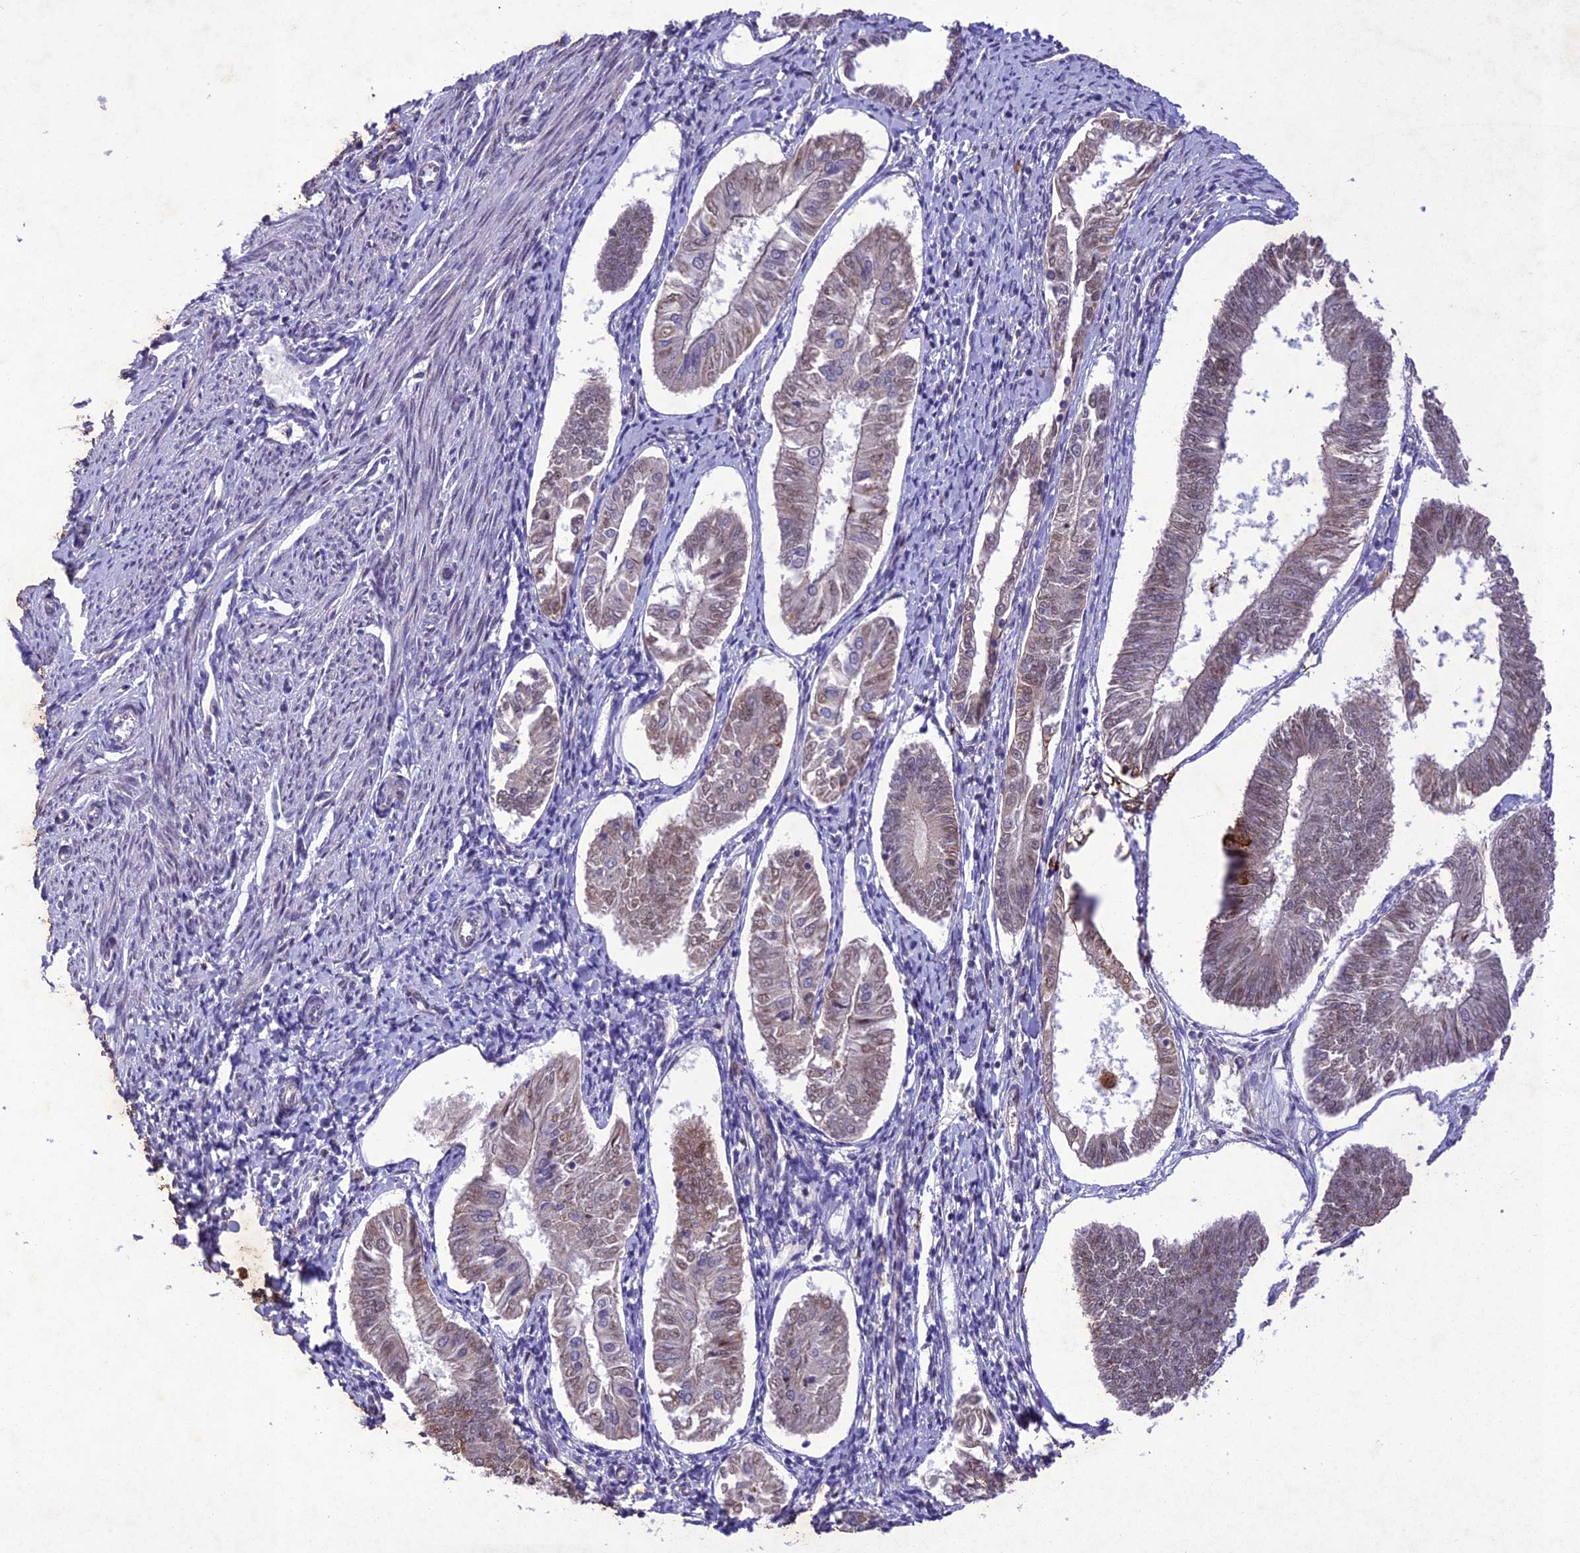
{"staining": {"intensity": "weak", "quantity": "<25%", "location": "cytoplasmic/membranous,nuclear"}, "tissue": "endometrial cancer", "cell_type": "Tumor cells", "image_type": "cancer", "snomed": [{"axis": "morphology", "description": "Adenocarcinoma, NOS"}, {"axis": "topography", "description": "Endometrium"}], "caption": "An image of human endometrial cancer is negative for staining in tumor cells.", "gene": "ANKRD52", "patient": {"sex": "female", "age": 58}}